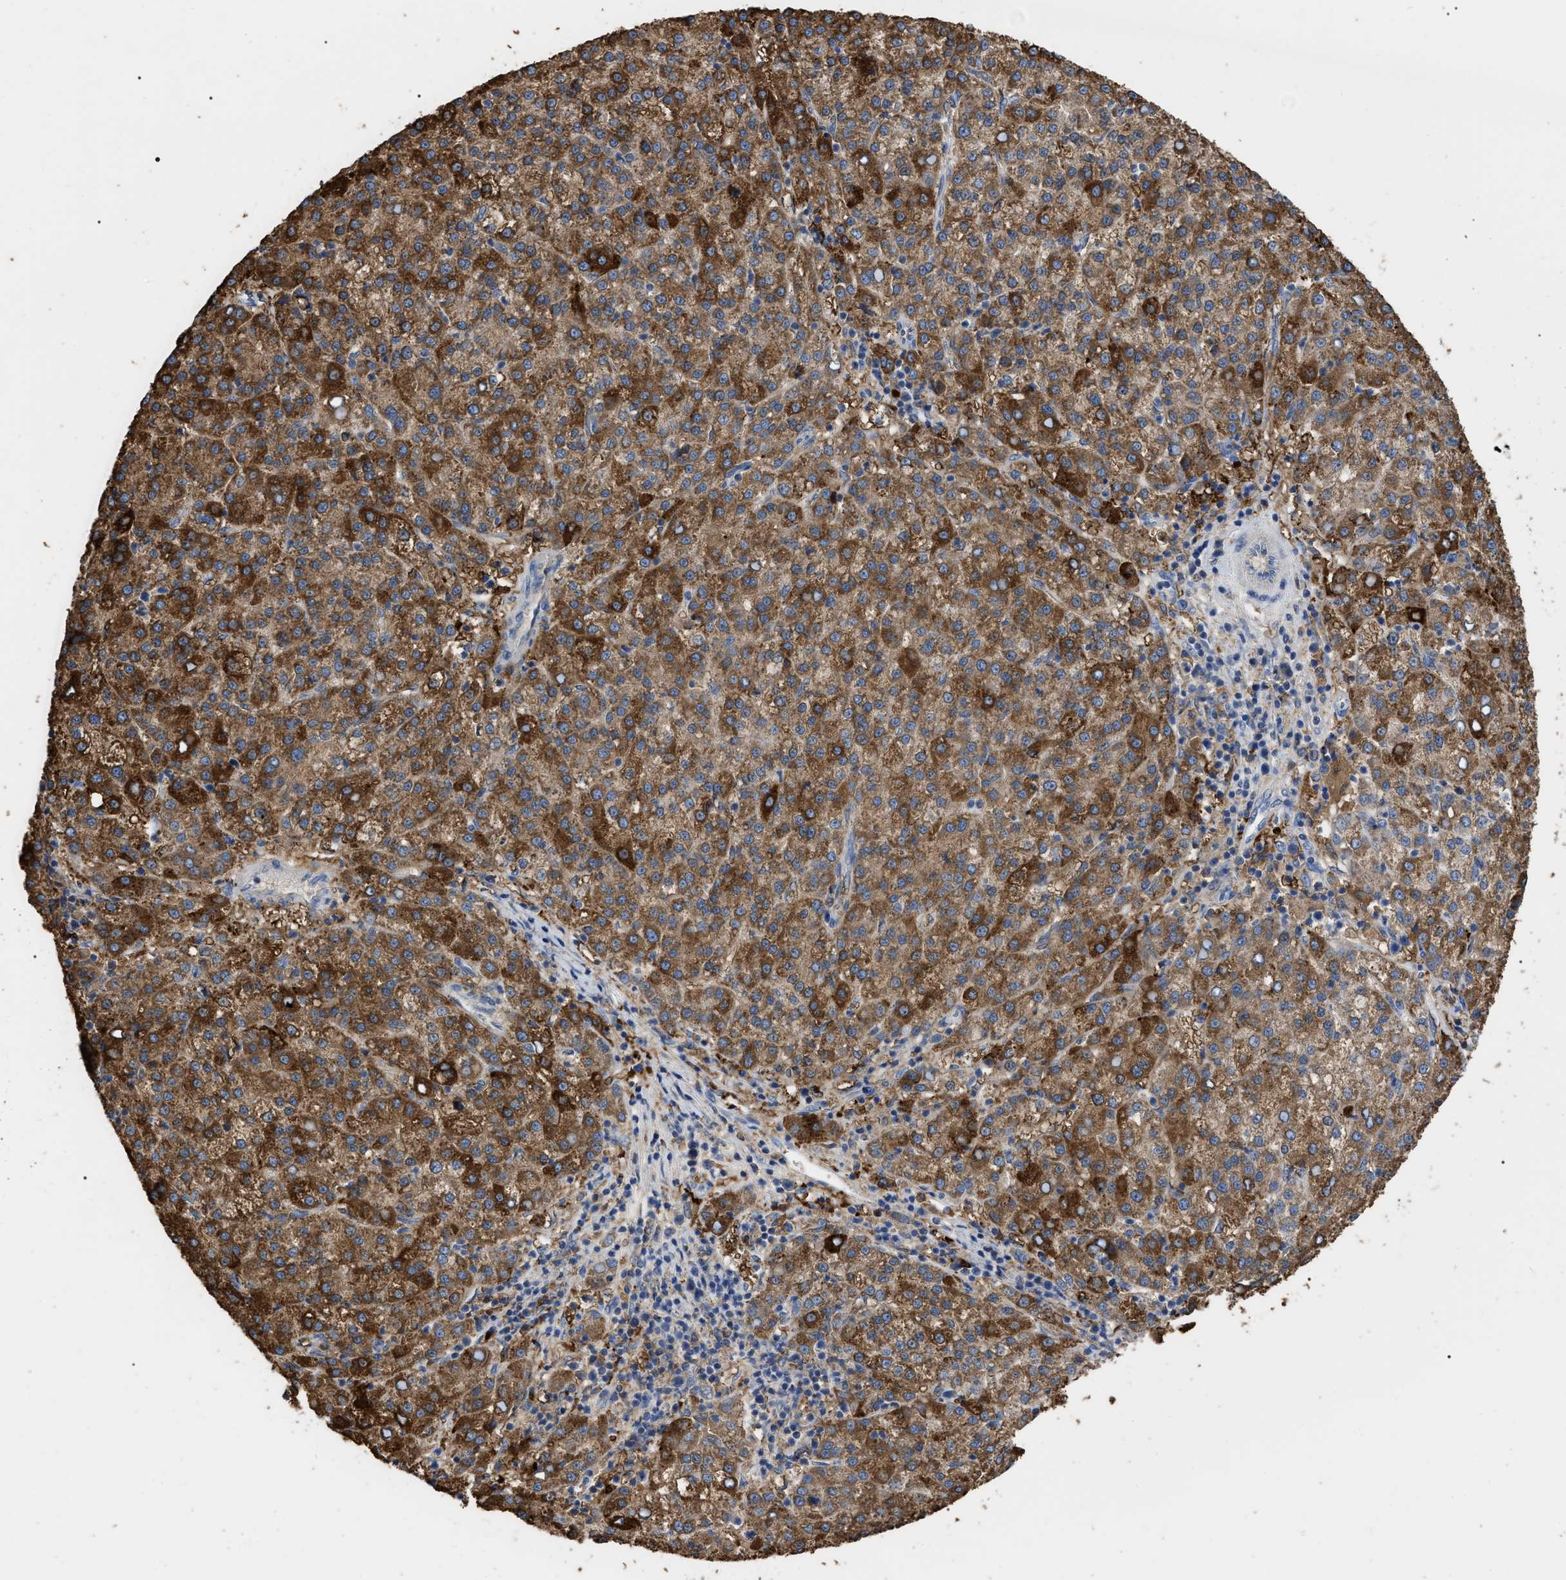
{"staining": {"intensity": "strong", "quantity": ">75%", "location": "cytoplasmic/membranous"}, "tissue": "liver cancer", "cell_type": "Tumor cells", "image_type": "cancer", "snomed": [{"axis": "morphology", "description": "Carcinoma, Hepatocellular, NOS"}, {"axis": "topography", "description": "Liver"}], "caption": "The histopathology image reveals immunohistochemical staining of liver cancer (hepatocellular carcinoma). There is strong cytoplasmic/membranous staining is present in about >75% of tumor cells. The staining is performed using DAB brown chromogen to label protein expression. The nuclei are counter-stained blue using hematoxylin.", "gene": "GPR179", "patient": {"sex": "female", "age": 58}}